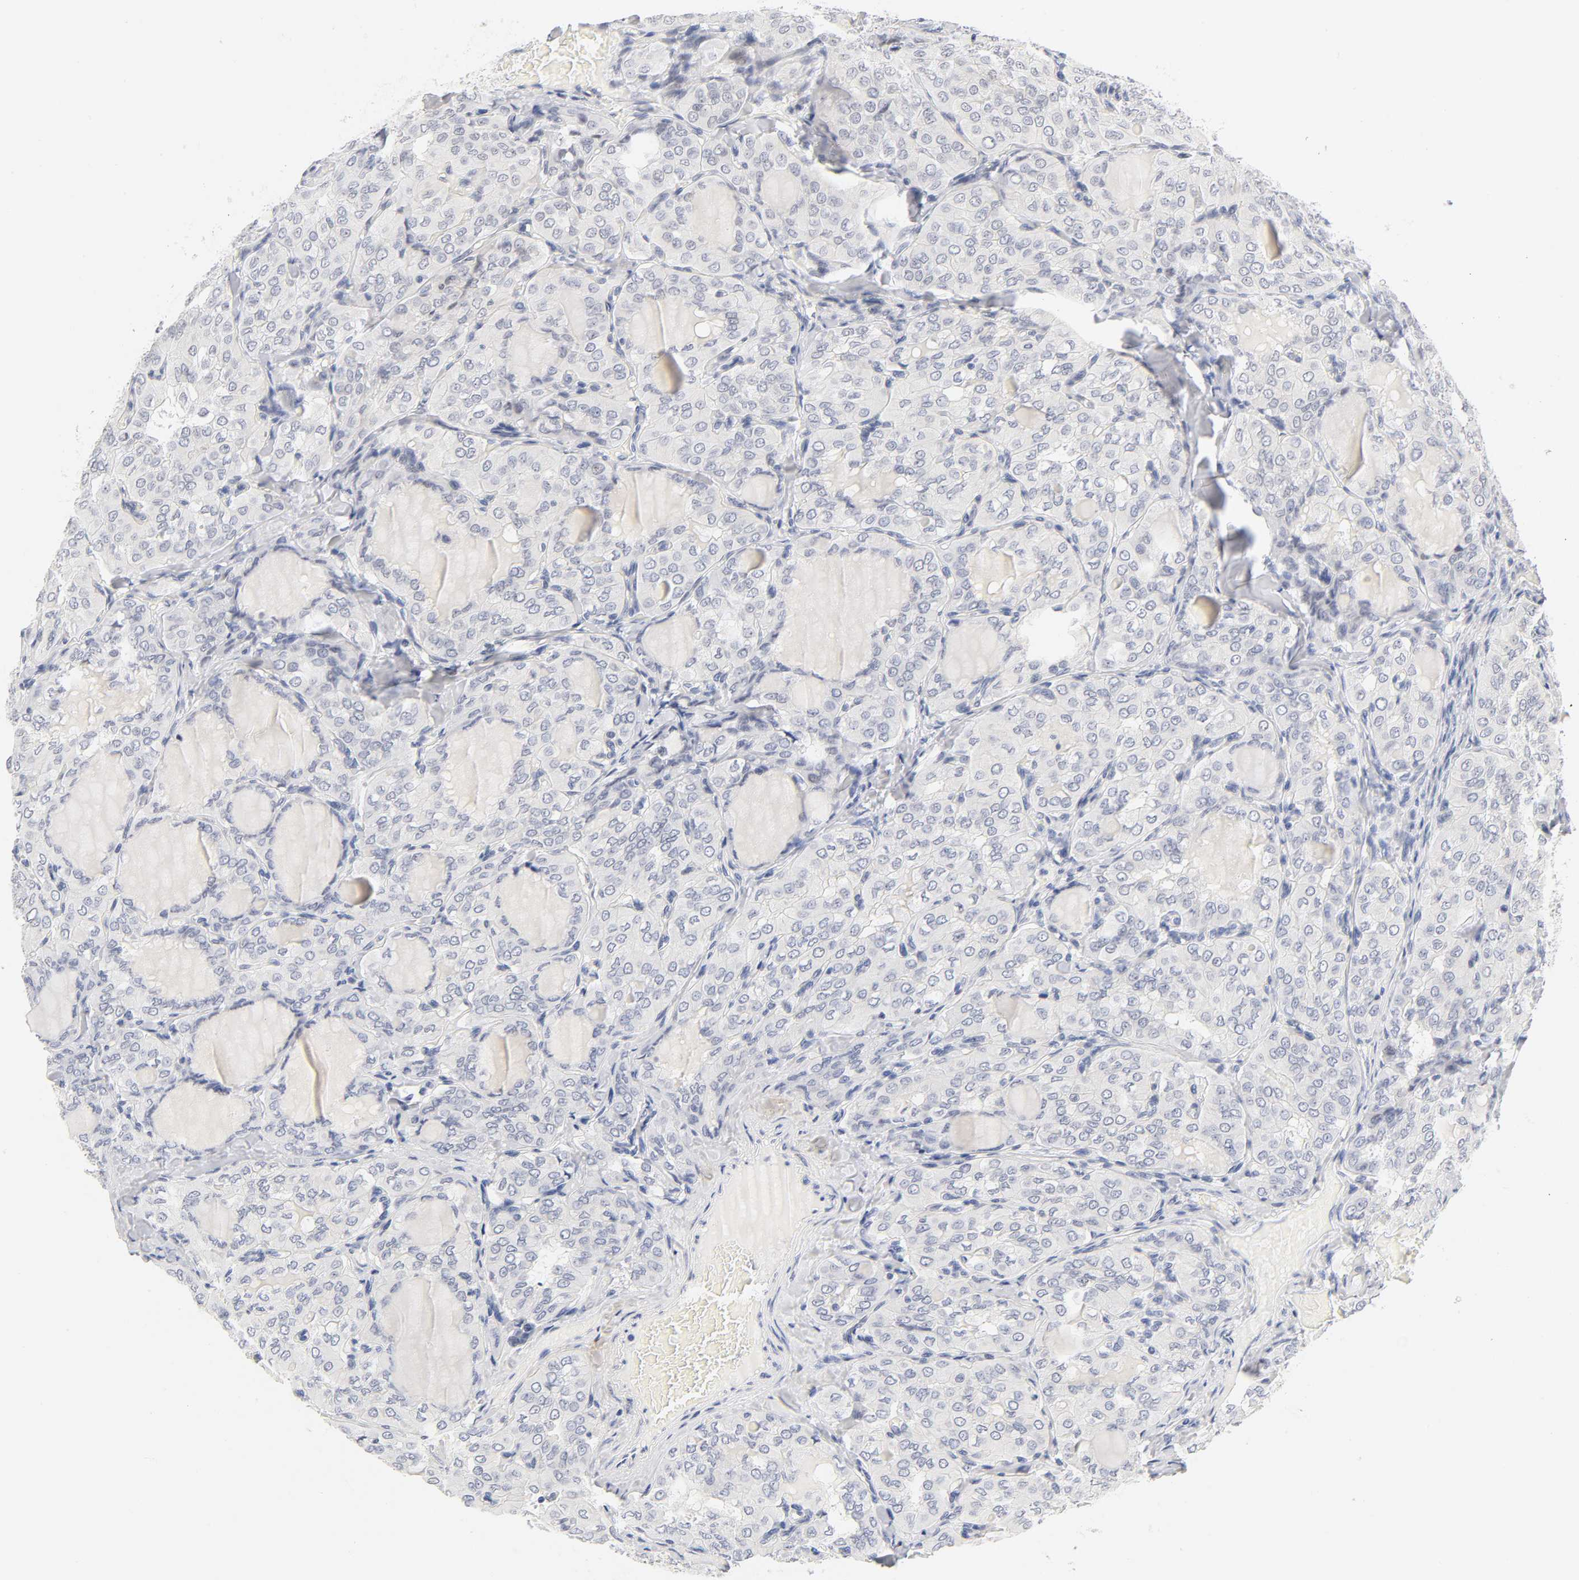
{"staining": {"intensity": "negative", "quantity": "none", "location": "none"}, "tissue": "thyroid cancer", "cell_type": "Tumor cells", "image_type": "cancer", "snomed": [{"axis": "morphology", "description": "Papillary adenocarcinoma, NOS"}, {"axis": "topography", "description": "Thyroid gland"}], "caption": "The IHC image has no significant staining in tumor cells of thyroid papillary adenocarcinoma tissue. (DAB immunohistochemistry visualized using brightfield microscopy, high magnification).", "gene": "MNAT1", "patient": {"sex": "male", "age": 20}}